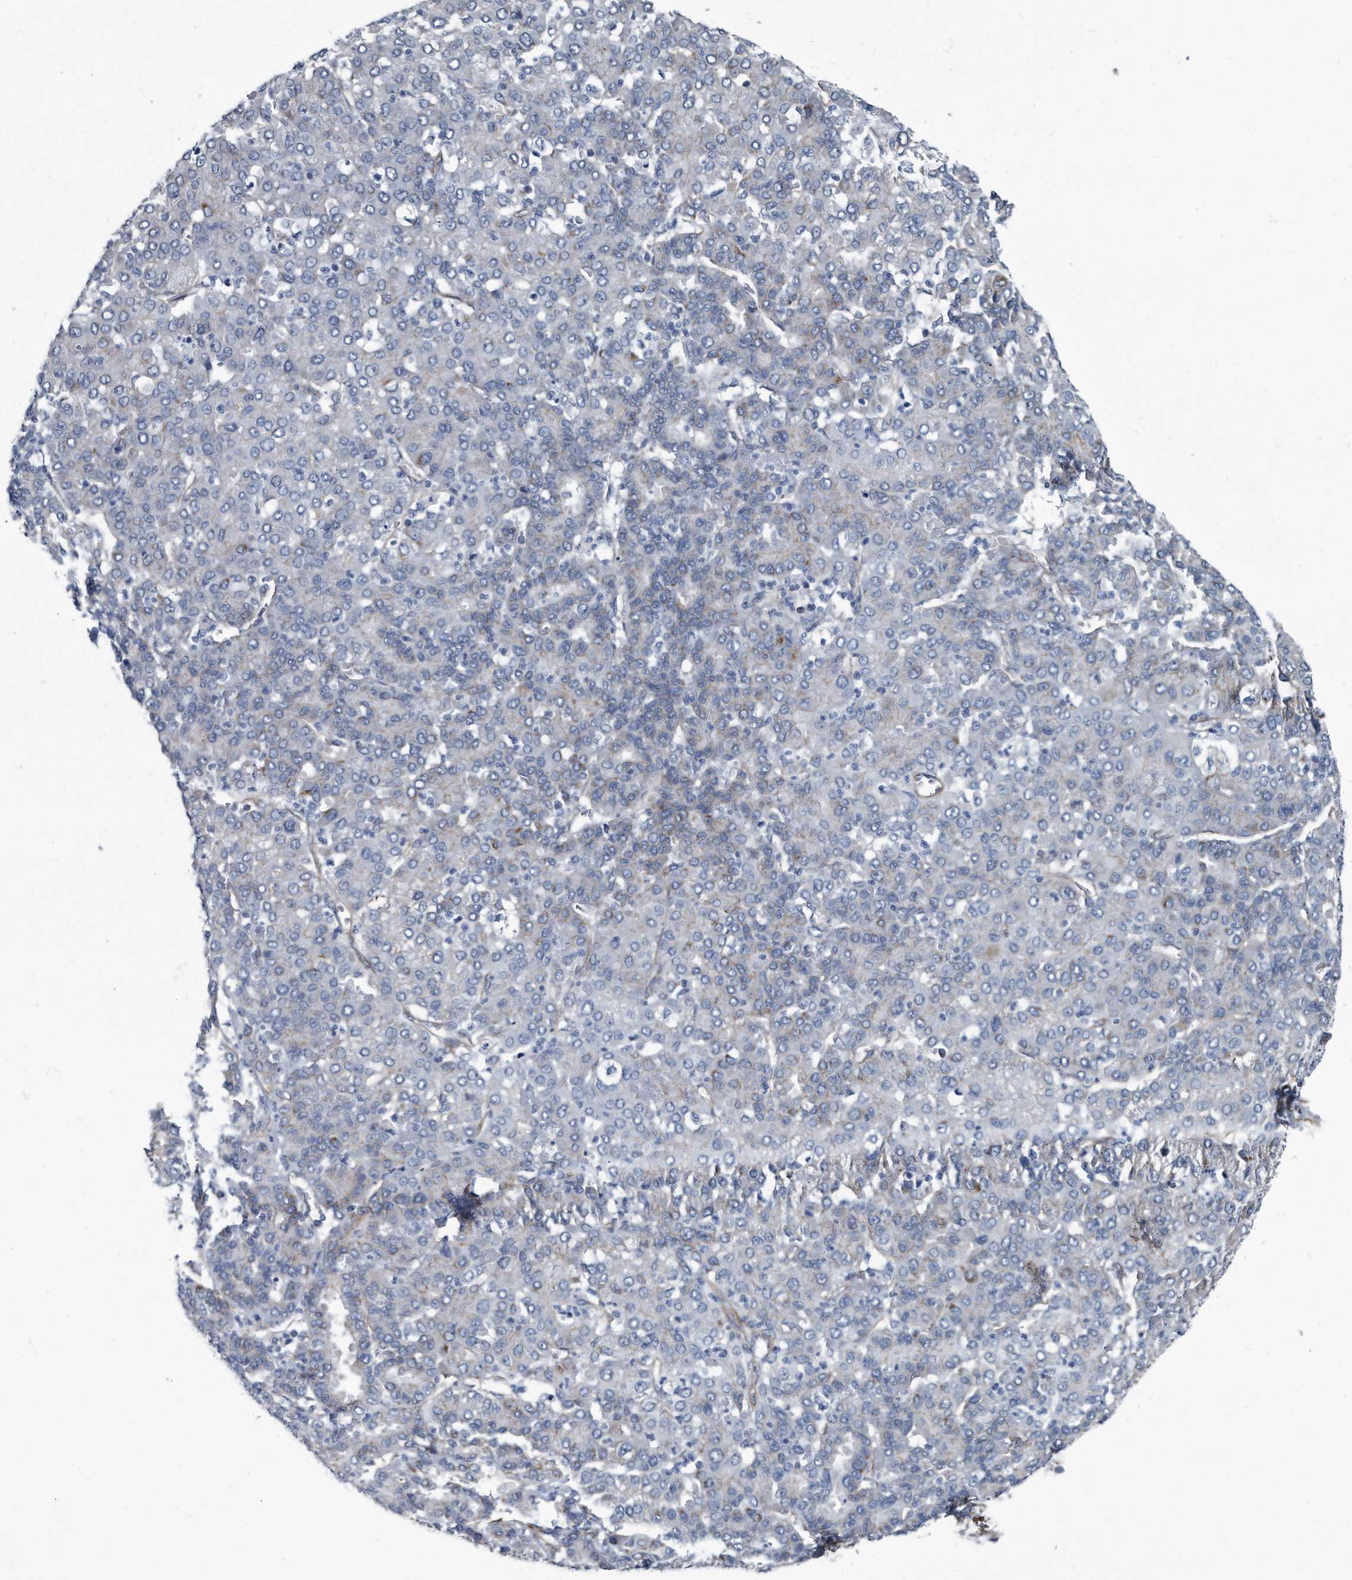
{"staining": {"intensity": "negative", "quantity": "none", "location": "none"}, "tissue": "liver cancer", "cell_type": "Tumor cells", "image_type": "cancer", "snomed": [{"axis": "morphology", "description": "Carcinoma, Hepatocellular, NOS"}, {"axis": "topography", "description": "Liver"}], "caption": "A micrograph of human liver cancer (hepatocellular carcinoma) is negative for staining in tumor cells.", "gene": "PLEC", "patient": {"sex": "male", "age": 65}}